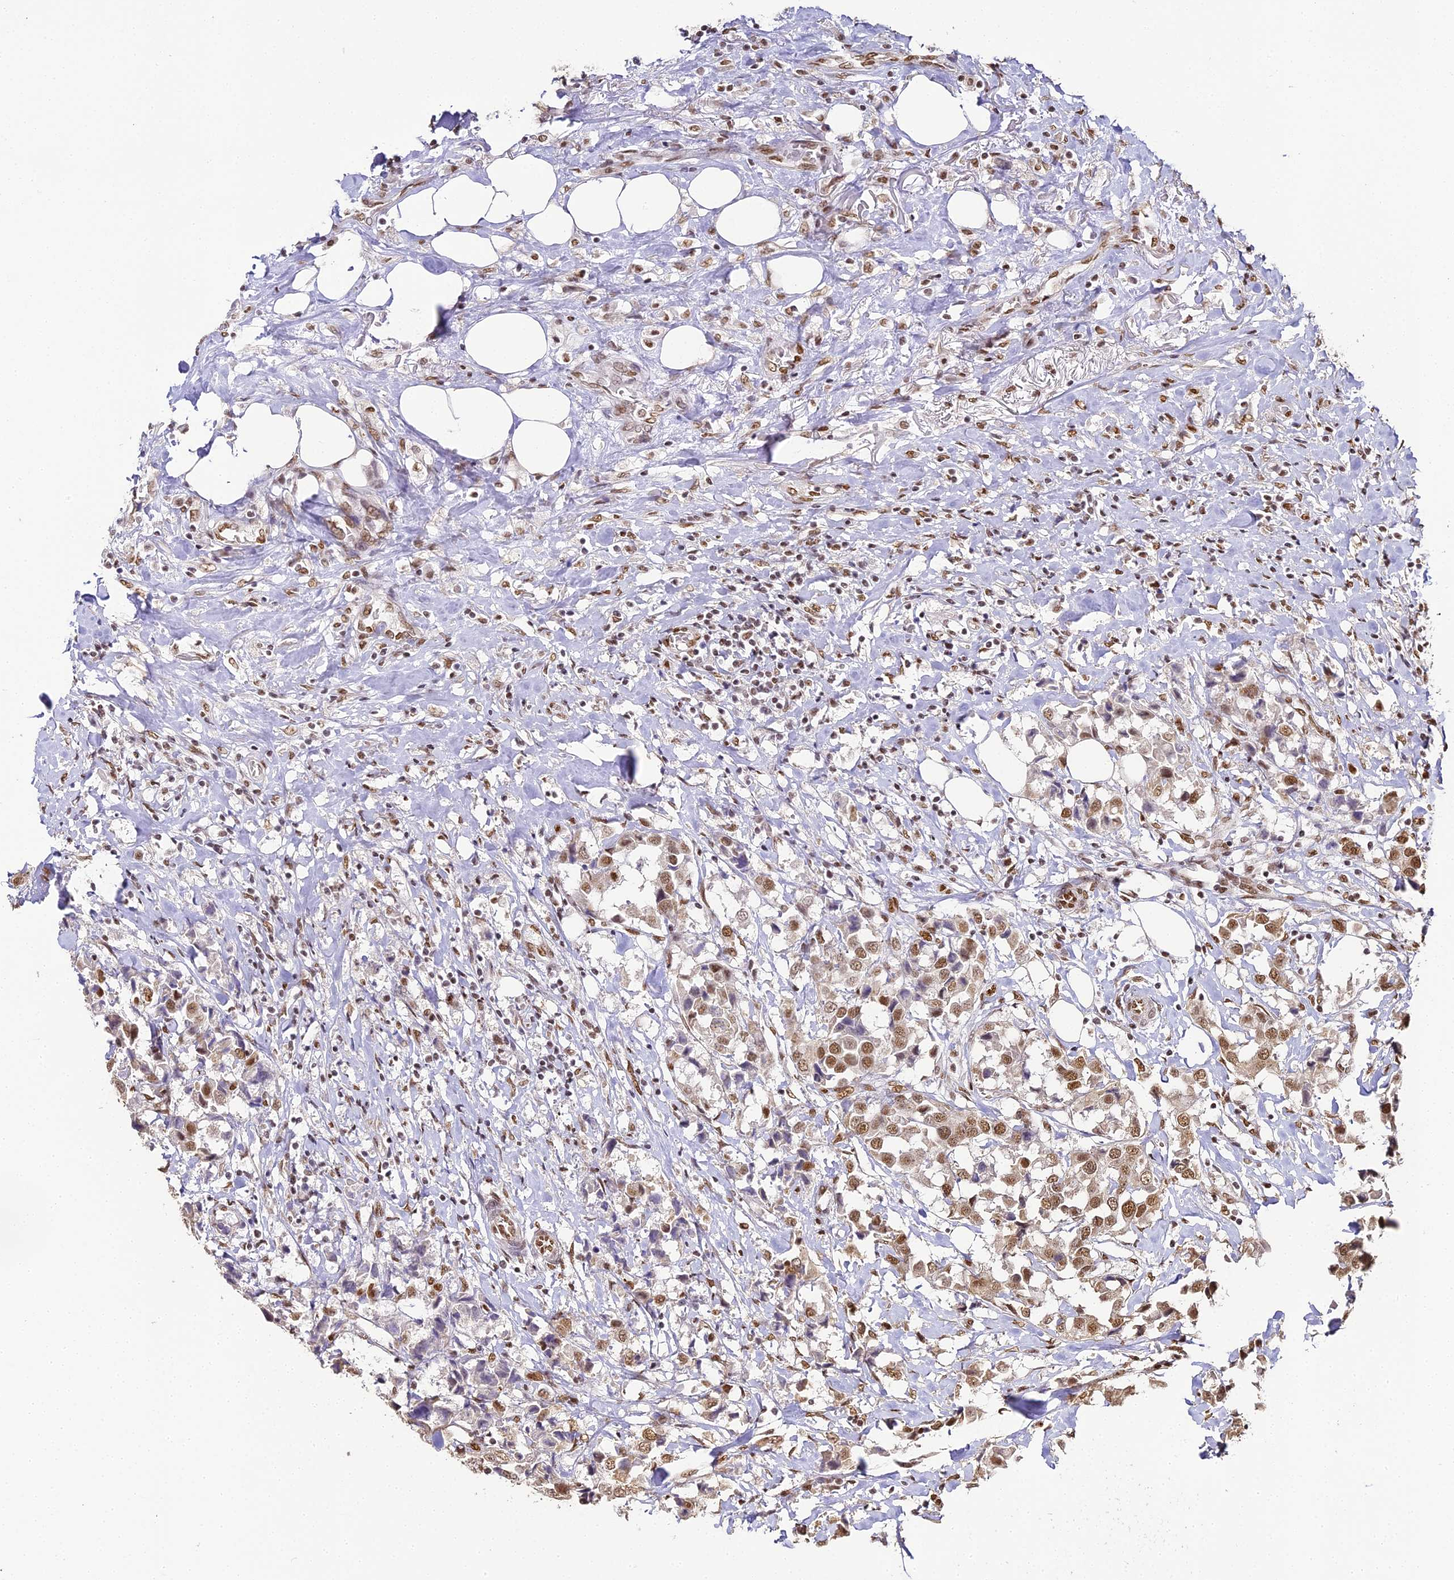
{"staining": {"intensity": "moderate", "quantity": ">75%", "location": "nuclear"}, "tissue": "breast cancer", "cell_type": "Tumor cells", "image_type": "cancer", "snomed": [{"axis": "morphology", "description": "Duct carcinoma"}, {"axis": "topography", "description": "Breast"}], "caption": "Intraductal carcinoma (breast) was stained to show a protein in brown. There is medium levels of moderate nuclear expression in about >75% of tumor cells.", "gene": "HNRNPA1", "patient": {"sex": "female", "age": 80}}